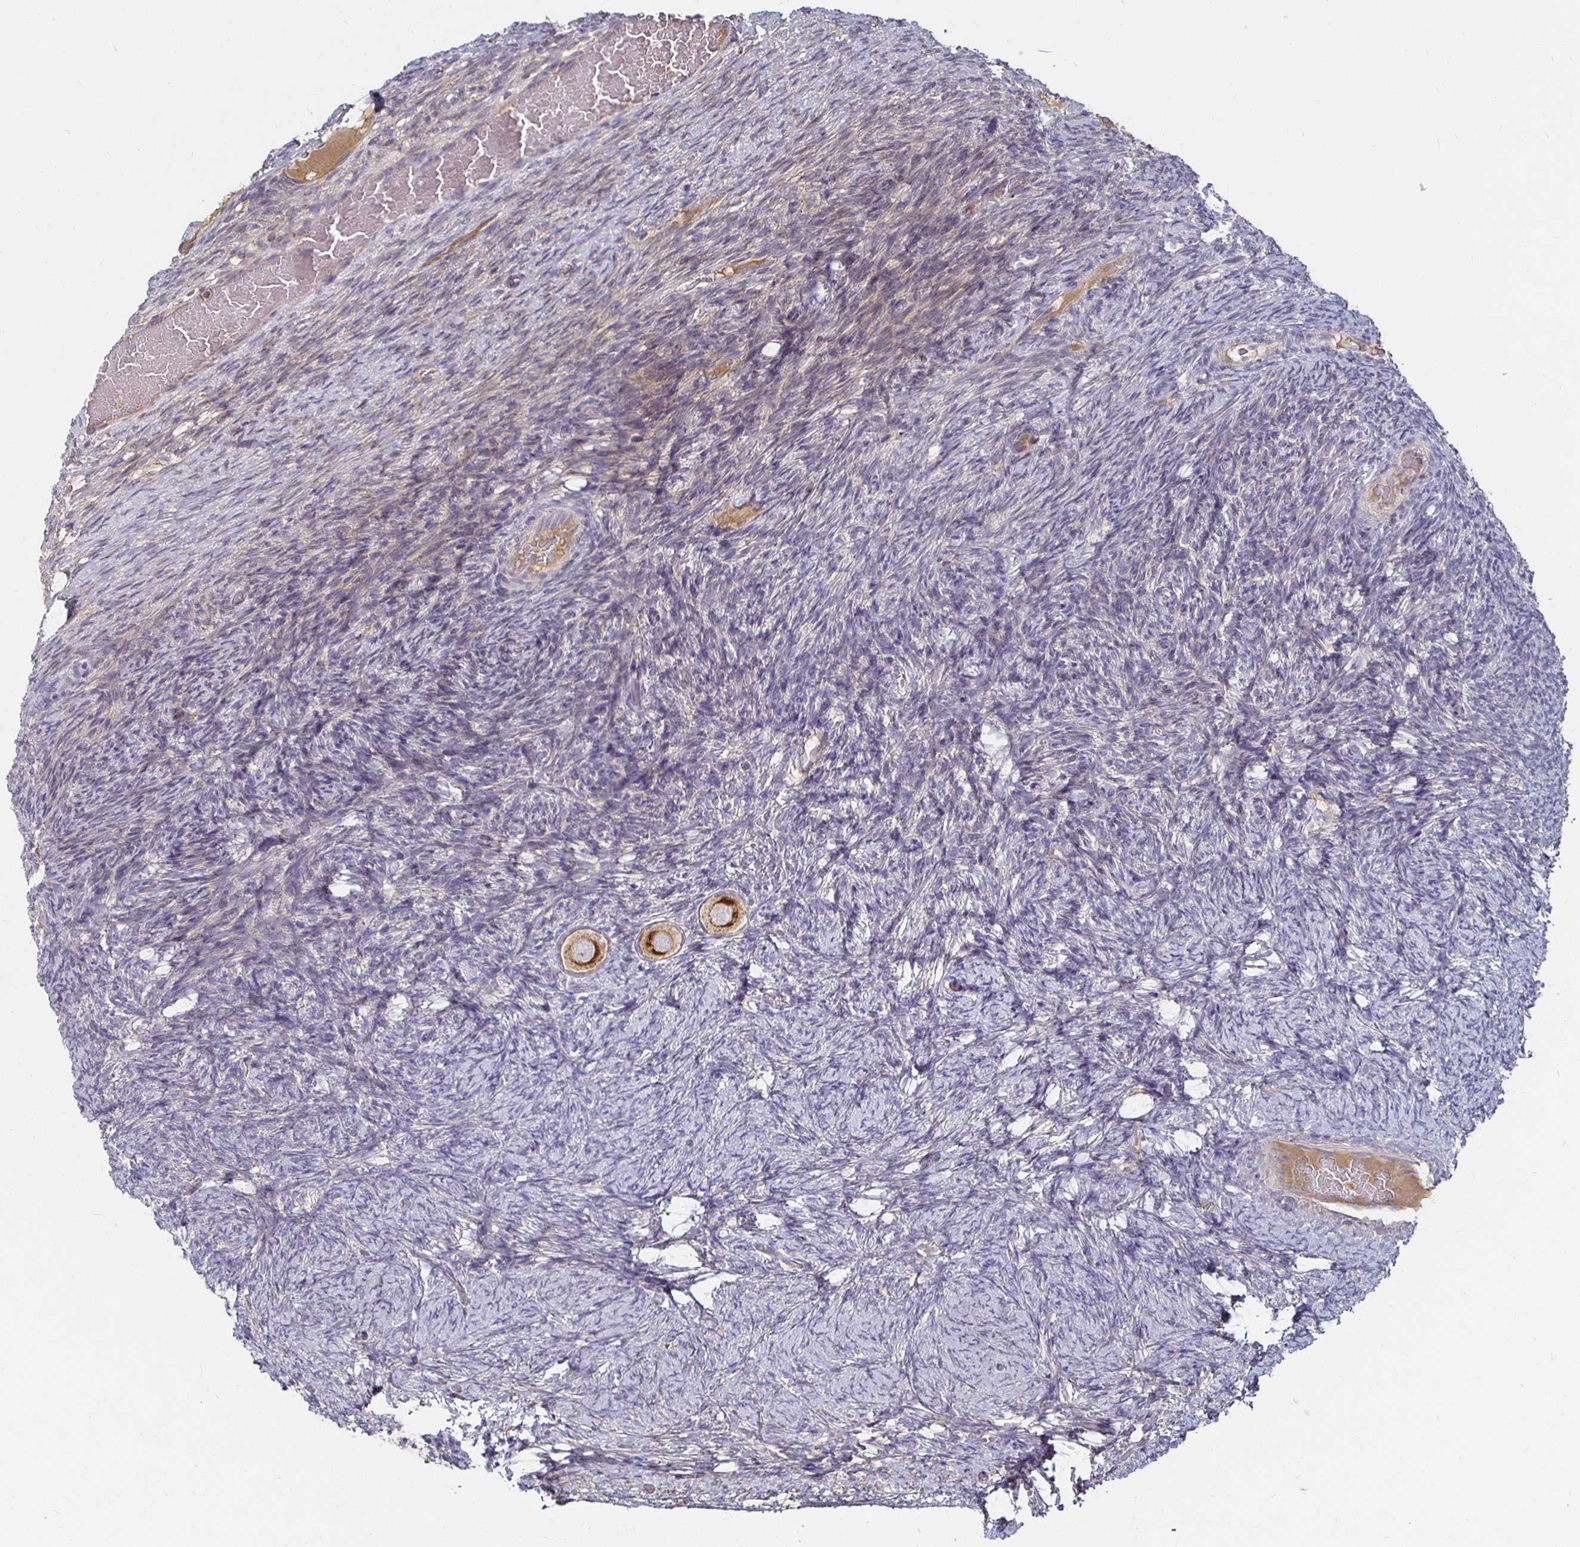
{"staining": {"intensity": "strong", "quantity": ">75%", "location": "cytoplasmic/membranous"}, "tissue": "ovary", "cell_type": "Follicle cells", "image_type": "normal", "snomed": [{"axis": "morphology", "description": "Normal tissue, NOS"}, {"axis": "topography", "description": "Ovary"}], "caption": "IHC histopathology image of normal ovary: ovary stained using immunohistochemistry (IHC) exhibits high levels of strong protein expression localized specifically in the cytoplasmic/membranous of follicle cells, appearing as a cytoplasmic/membranous brown color.", "gene": "RNF144B", "patient": {"sex": "female", "age": 34}}